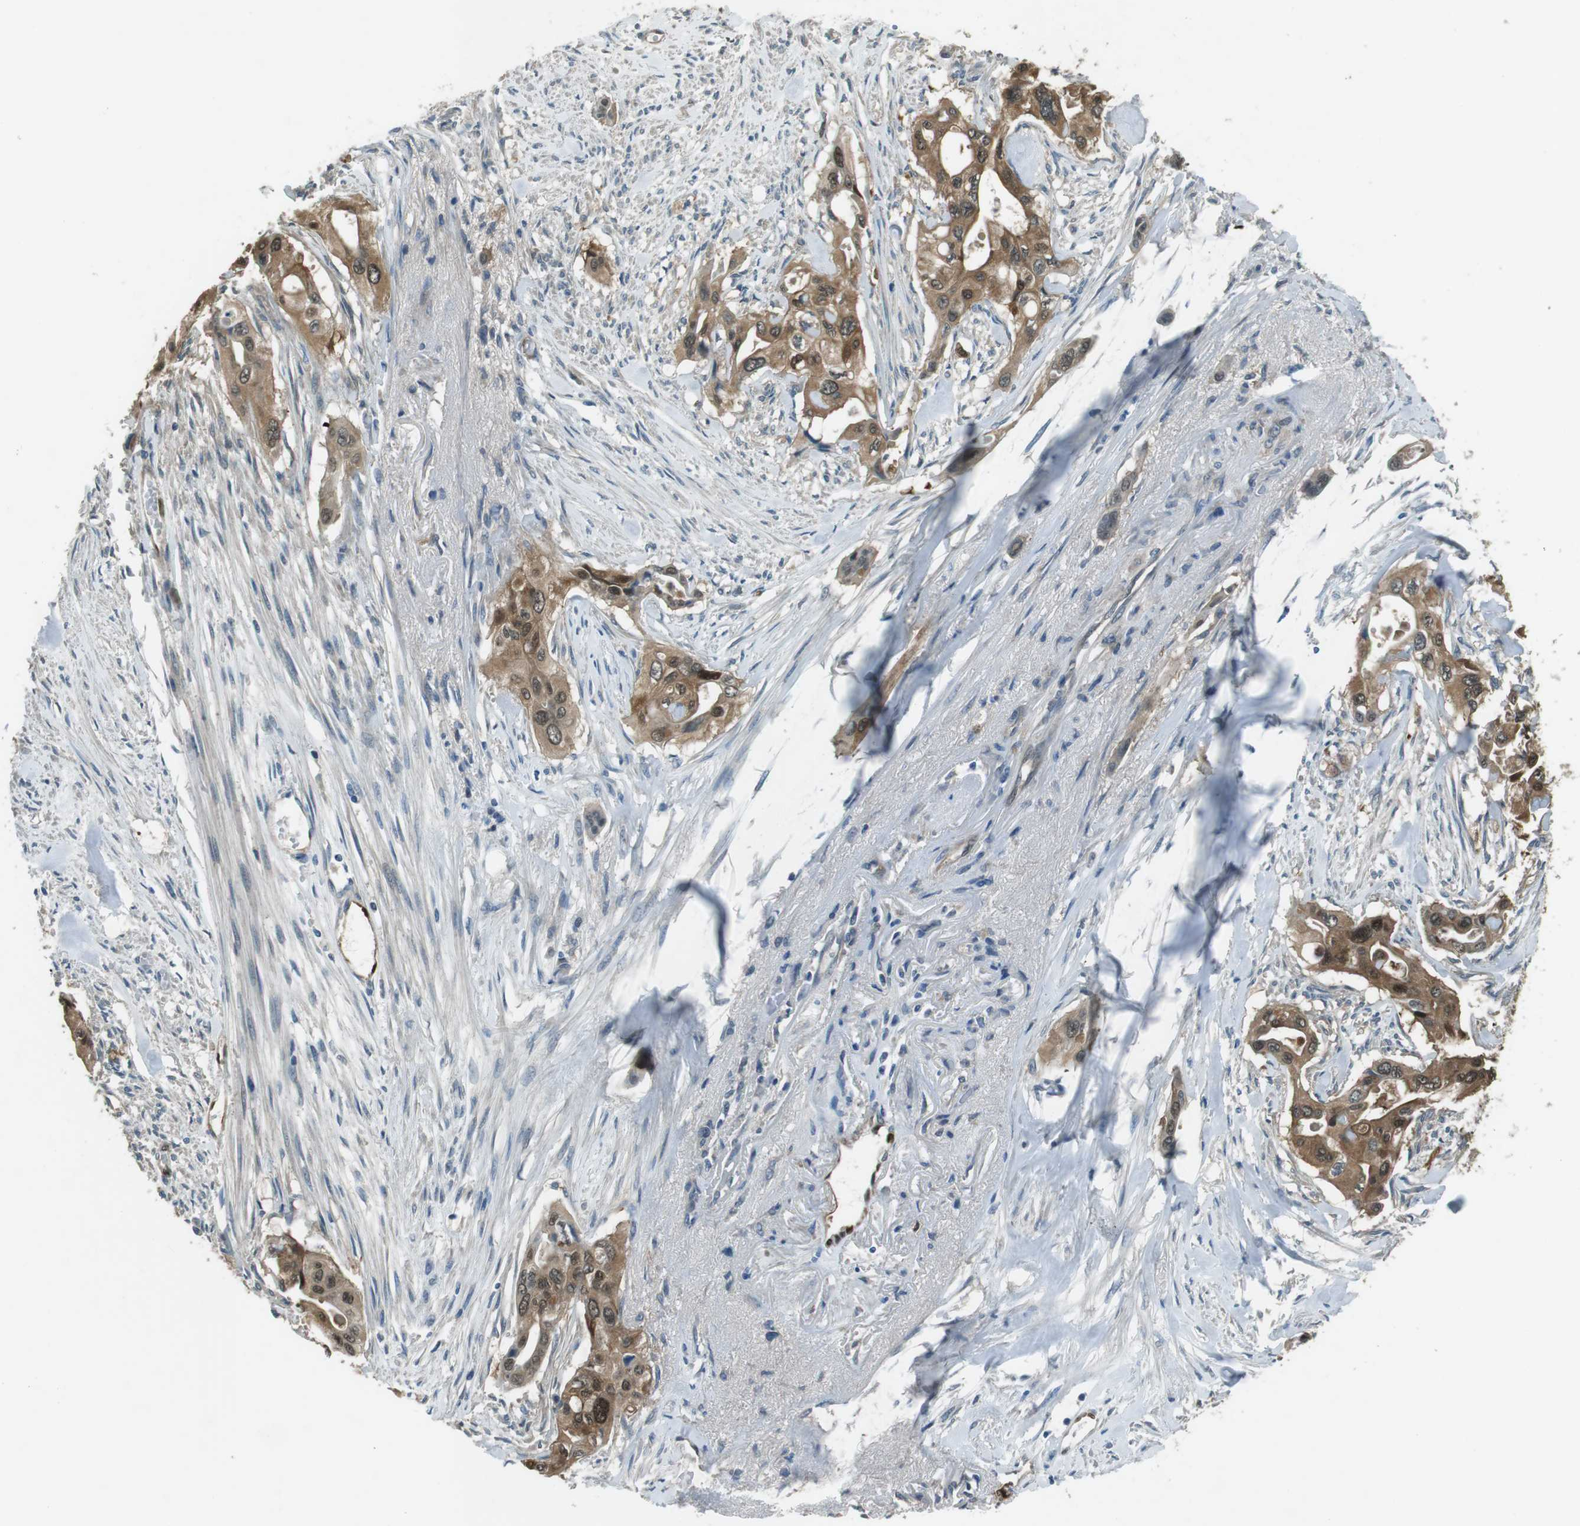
{"staining": {"intensity": "moderate", "quantity": ">75%", "location": "cytoplasmic/membranous,nuclear"}, "tissue": "pancreatic cancer", "cell_type": "Tumor cells", "image_type": "cancer", "snomed": [{"axis": "morphology", "description": "Adenocarcinoma, NOS"}, {"axis": "topography", "description": "Pancreas"}], "caption": "Moderate cytoplasmic/membranous and nuclear protein staining is appreciated in about >75% of tumor cells in adenocarcinoma (pancreatic).", "gene": "MFAP3", "patient": {"sex": "male", "age": 77}}